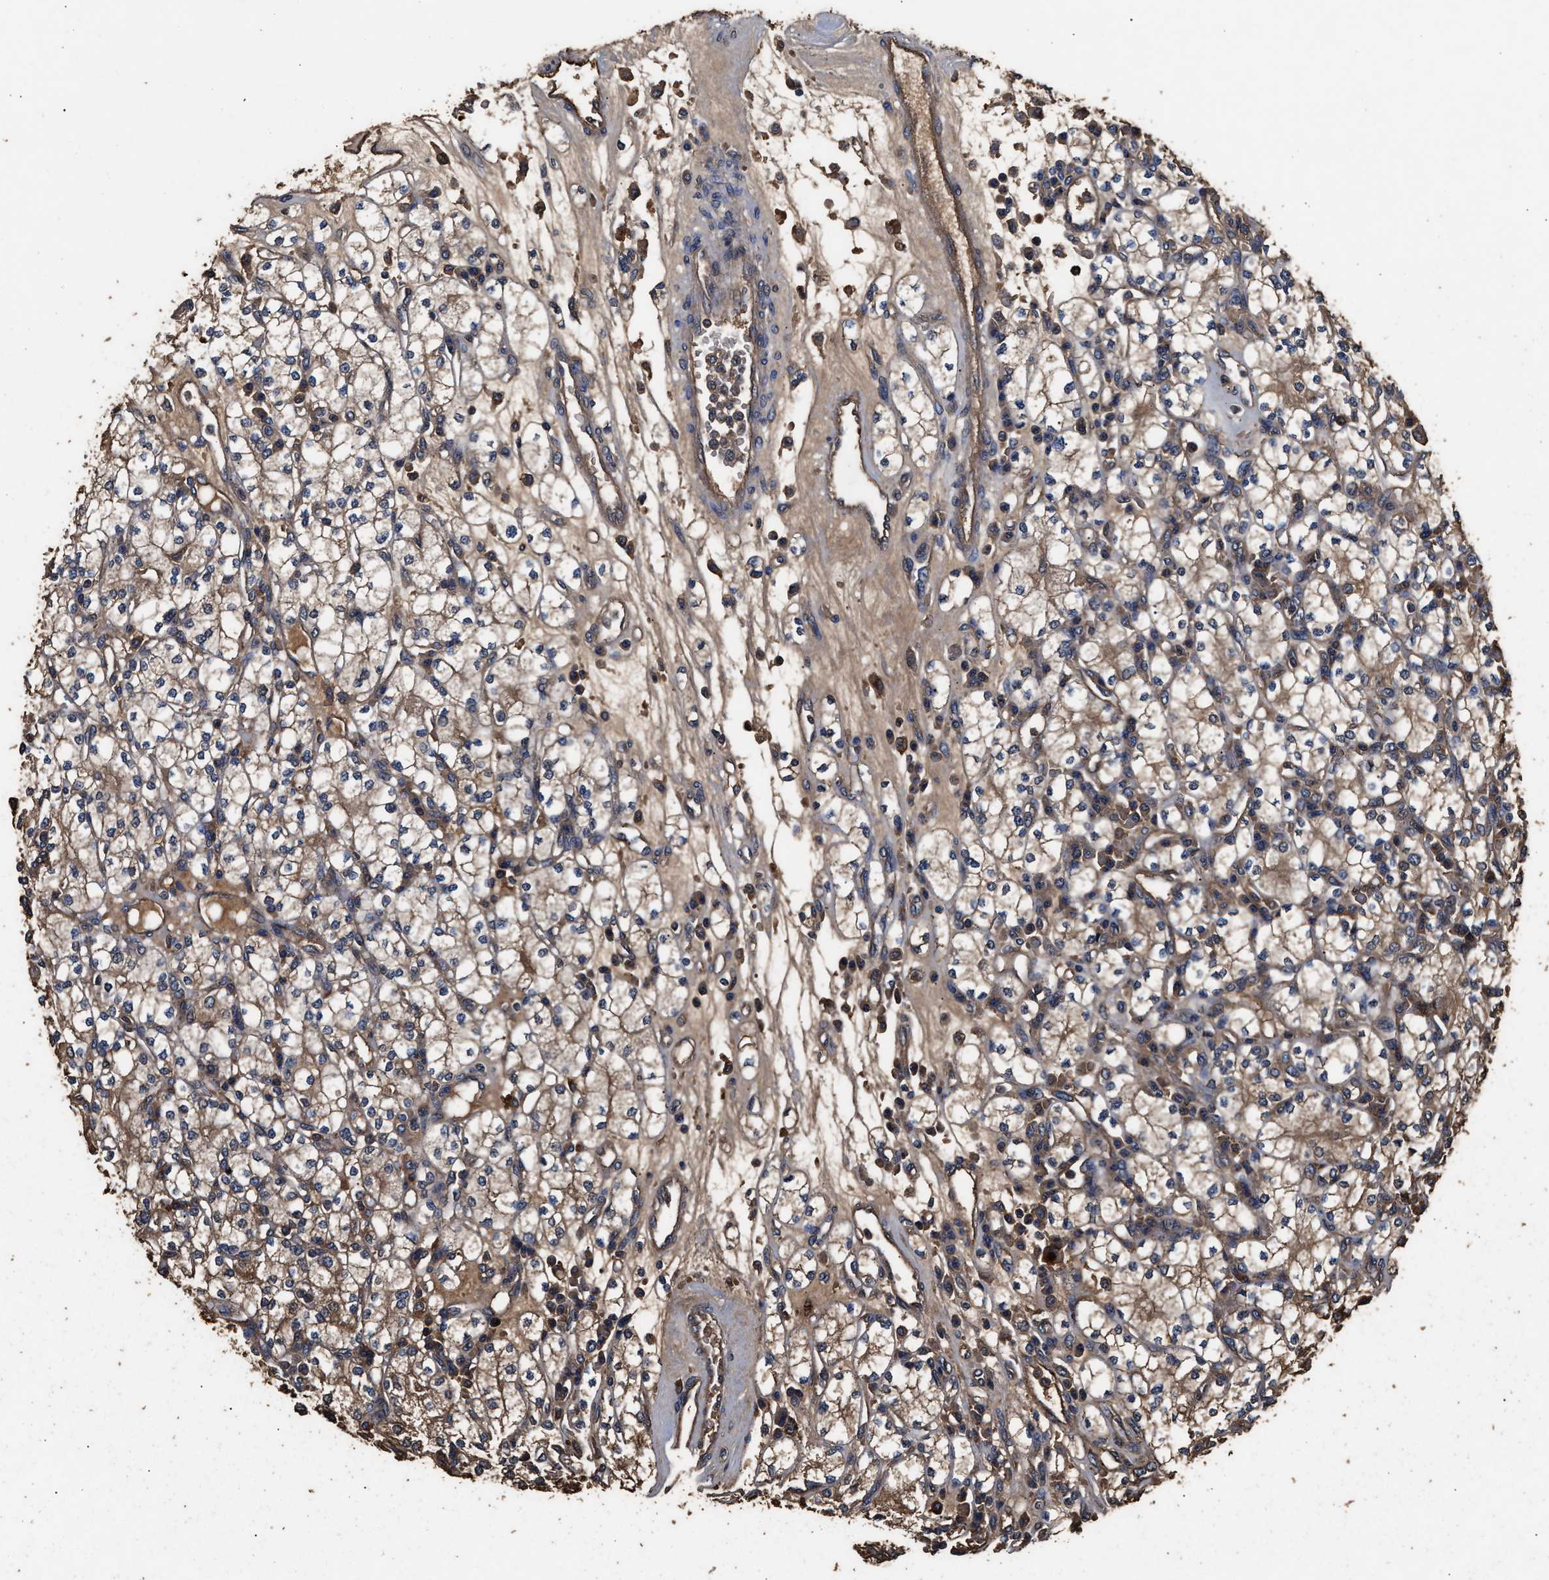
{"staining": {"intensity": "weak", "quantity": ">75%", "location": "cytoplasmic/membranous"}, "tissue": "renal cancer", "cell_type": "Tumor cells", "image_type": "cancer", "snomed": [{"axis": "morphology", "description": "Adenocarcinoma, NOS"}, {"axis": "topography", "description": "Kidney"}], "caption": "Immunohistochemical staining of adenocarcinoma (renal) demonstrates weak cytoplasmic/membranous protein expression in about >75% of tumor cells.", "gene": "KYAT1", "patient": {"sex": "male", "age": 77}}